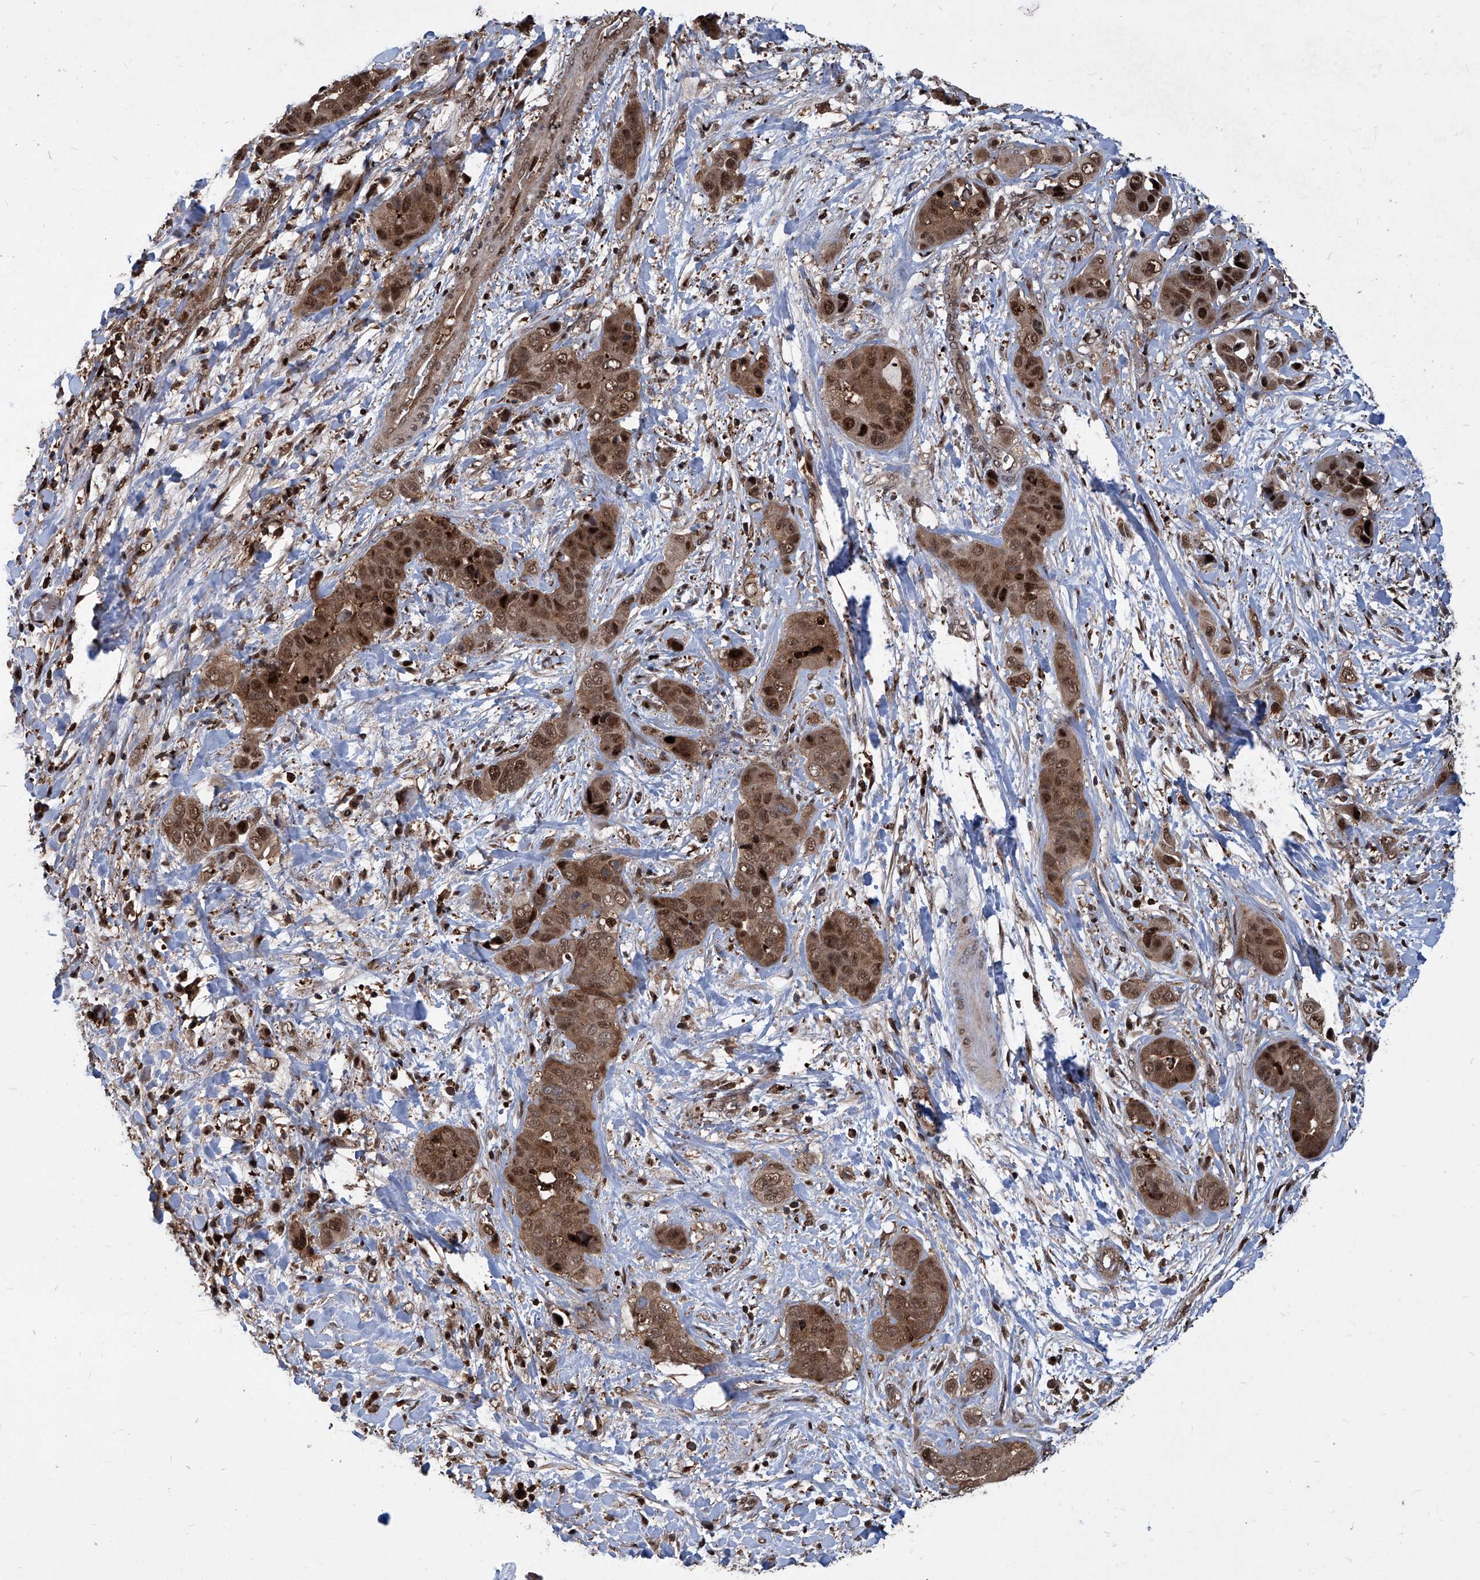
{"staining": {"intensity": "strong", "quantity": ">75%", "location": "cytoplasmic/membranous,nuclear"}, "tissue": "liver cancer", "cell_type": "Tumor cells", "image_type": "cancer", "snomed": [{"axis": "morphology", "description": "Cholangiocarcinoma"}, {"axis": "topography", "description": "Liver"}], "caption": "Immunohistochemistry histopathology image of neoplastic tissue: liver cholangiocarcinoma stained using IHC exhibits high levels of strong protein expression localized specifically in the cytoplasmic/membranous and nuclear of tumor cells, appearing as a cytoplasmic/membranous and nuclear brown color.", "gene": "PSMB1", "patient": {"sex": "female", "age": 52}}